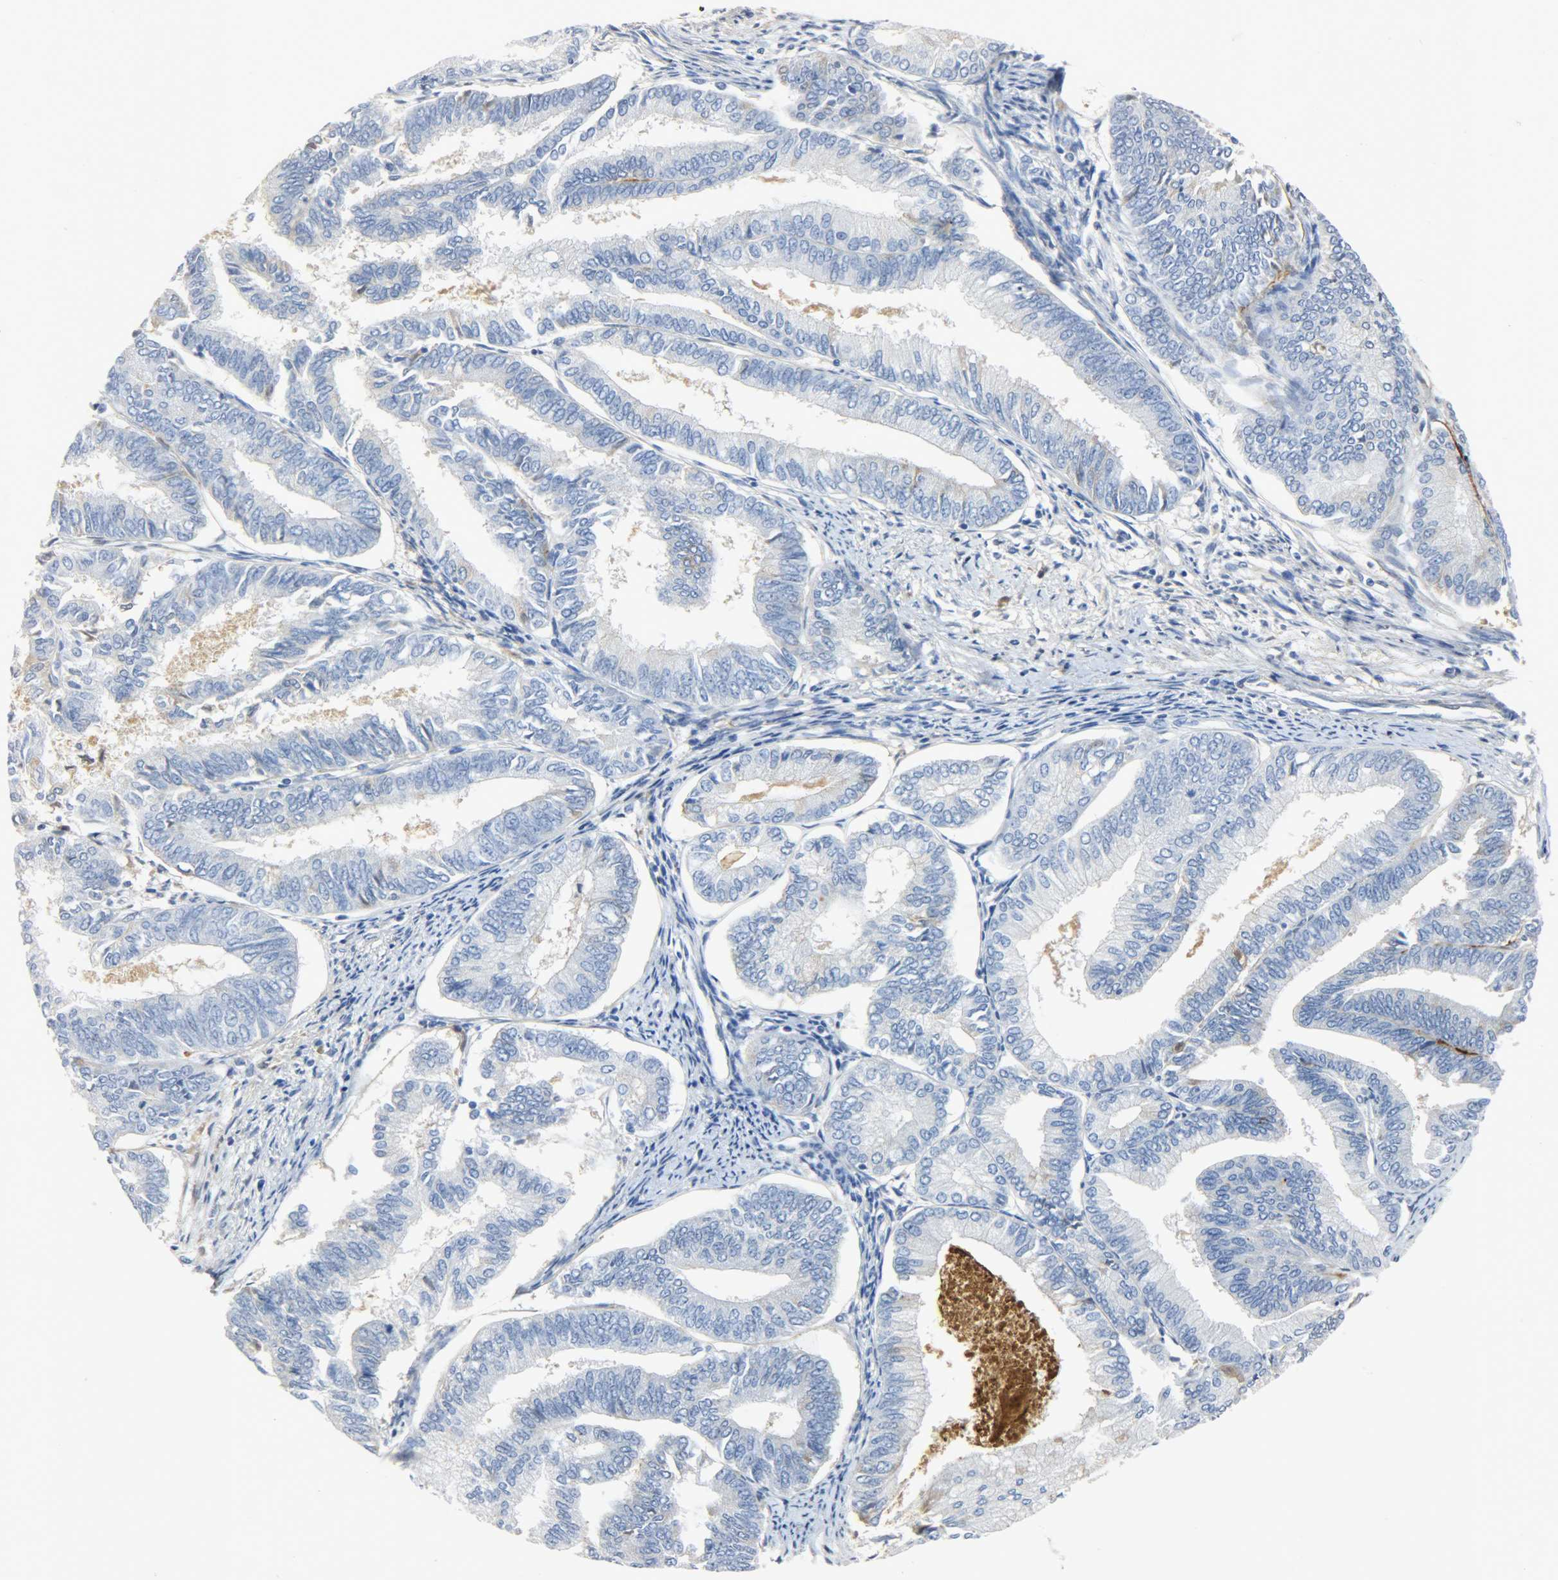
{"staining": {"intensity": "negative", "quantity": "none", "location": "none"}, "tissue": "endometrial cancer", "cell_type": "Tumor cells", "image_type": "cancer", "snomed": [{"axis": "morphology", "description": "Adenocarcinoma, NOS"}, {"axis": "topography", "description": "Endometrium"}], "caption": "This photomicrograph is of endometrial cancer (adenocarcinoma) stained with immunohistochemistry to label a protein in brown with the nuclei are counter-stained blue. There is no positivity in tumor cells.", "gene": "CRP", "patient": {"sex": "female", "age": 86}}